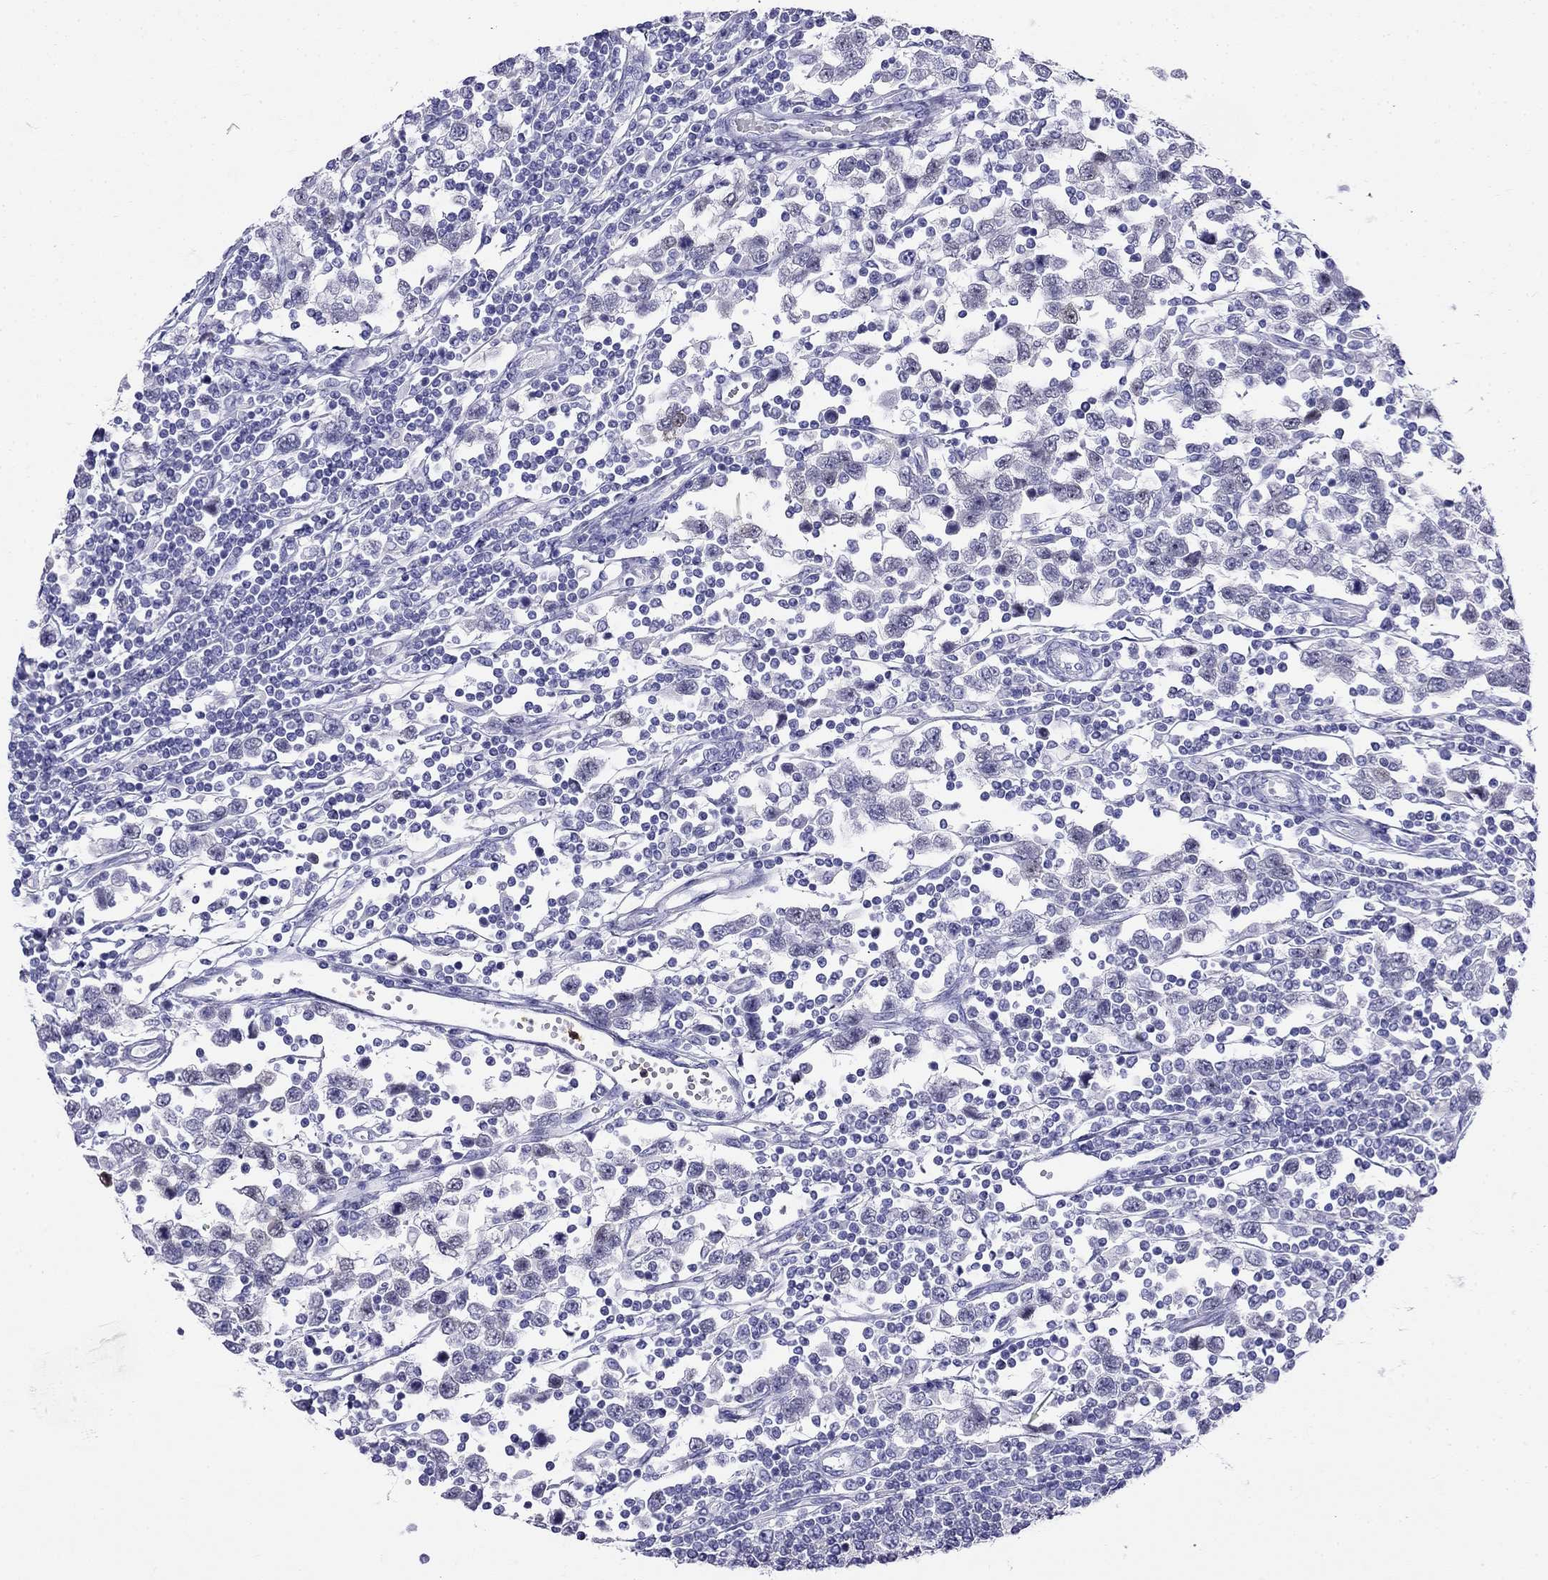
{"staining": {"intensity": "negative", "quantity": "none", "location": "none"}, "tissue": "testis cancer", "cell_type": "Tumor cells", "image_type": "cancer", "snomed": [{"axis": "morphology", "description": "Seminoma, NOS"}, {"axis": "topography", "description": "Testis"}], "caption": "A high-resolution photomicrograph shows IHC staining of testis seminoma, which shows no significant staining in tumor cells. (DAB (3,3'-diaminobenzidine) IHC with hematoxylin counter stain).", "gene": "PPP1R36", "patient": {"sex": "male", "age": 34}}